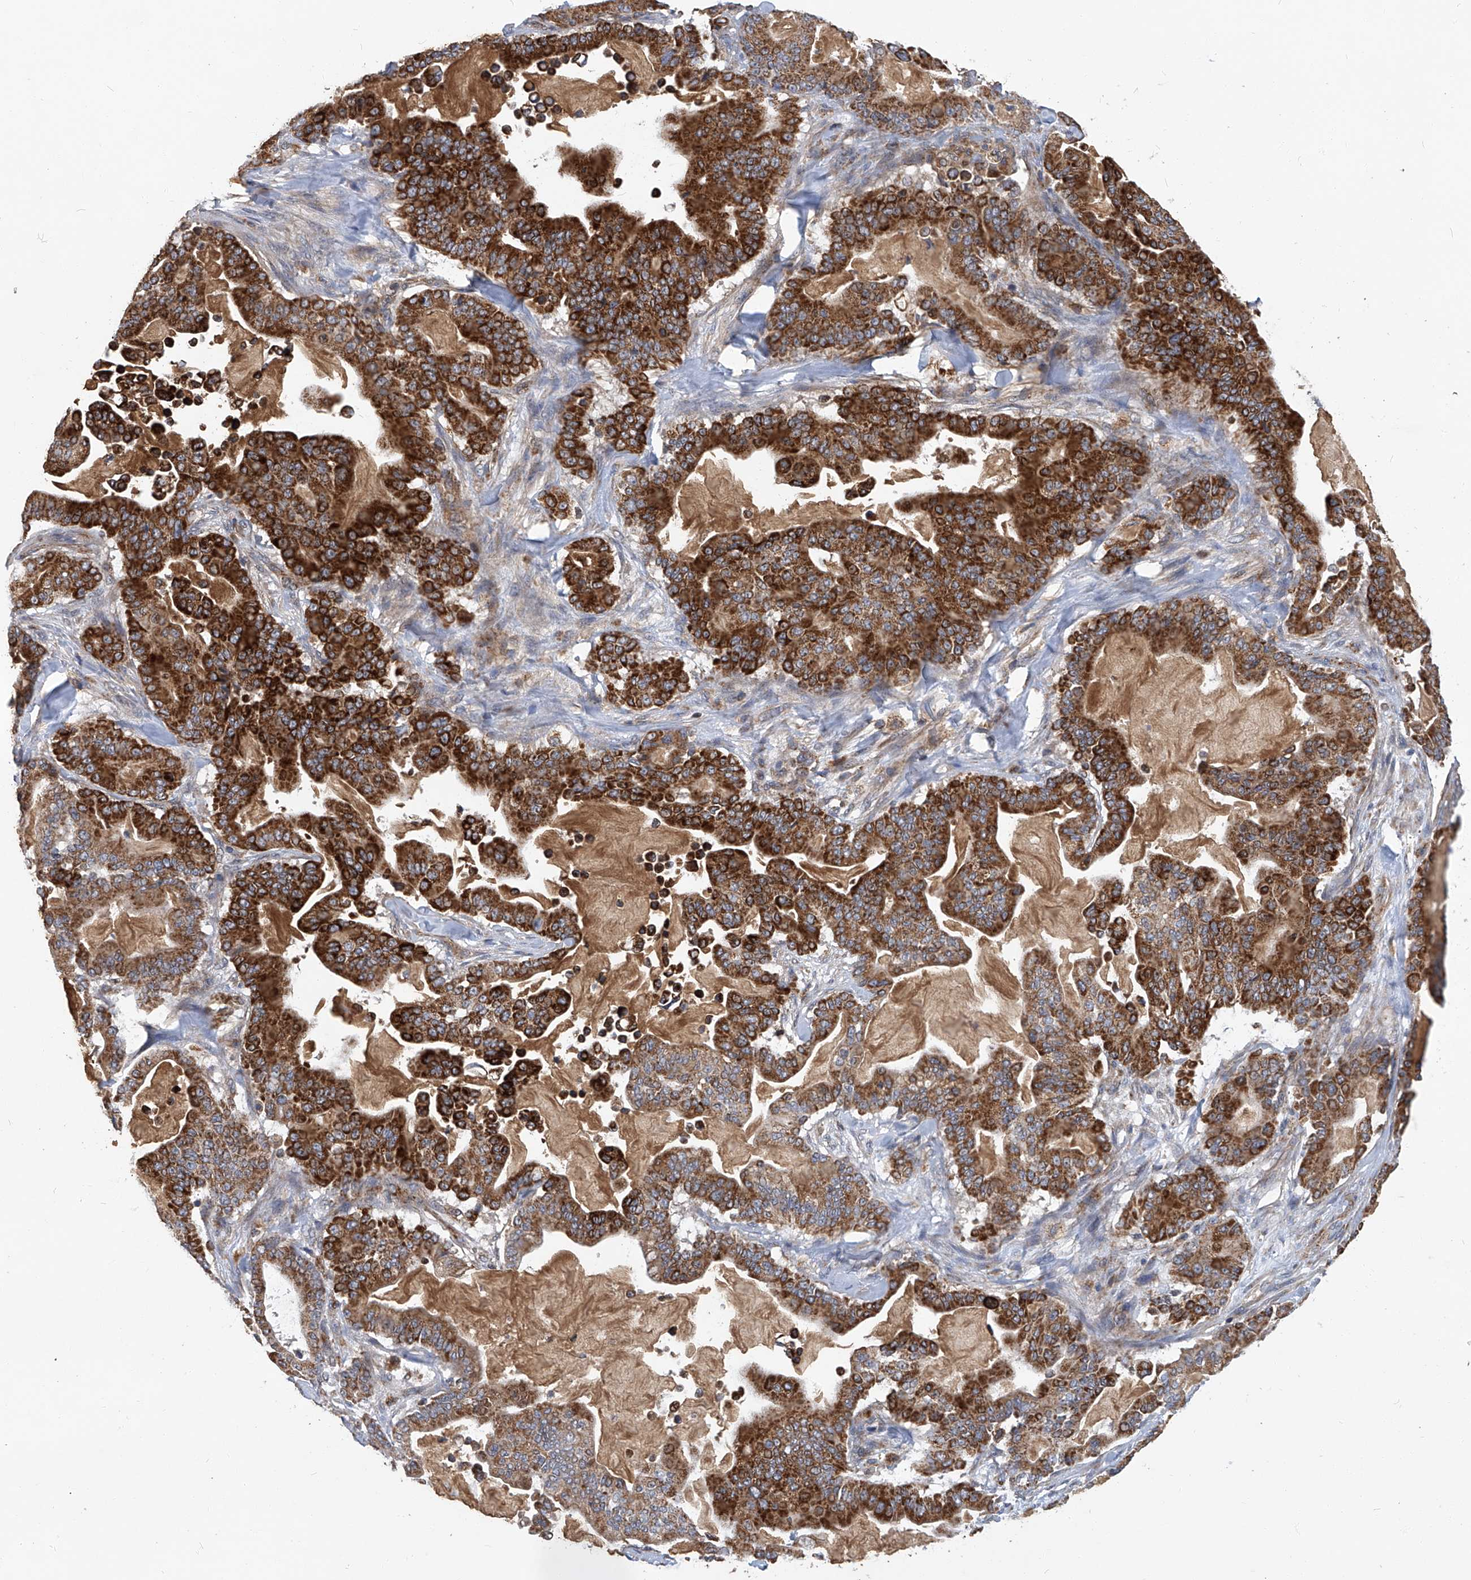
{"staining": {"intensity": "strong", "quantity": ">75%", "location": "cytoplasmic/membranous"}, "tissue": "pancreatic cancer", "cell_type": "Tumor cells", "image_type": "cancer", "snomed": [{"axis": "morphology", "description": "Adenocarcinoma, NOS"}, {"axis": "topography", "description": "Pancreas"}], "caption": "High-magnification brightfield microscopy of pancreatic cancer stained with DAB (brown) and counterstained with hematoxylin (blue). tumor cells exhibit strong cytoplasmic/membranous positivity is appreciated in approximately>75% of cells. (DAB IHC, brown staining for protein, blue staining for nuclei).", "gene": "TNFRSF13B", "patient": {"sex": "male", "age": 63}}